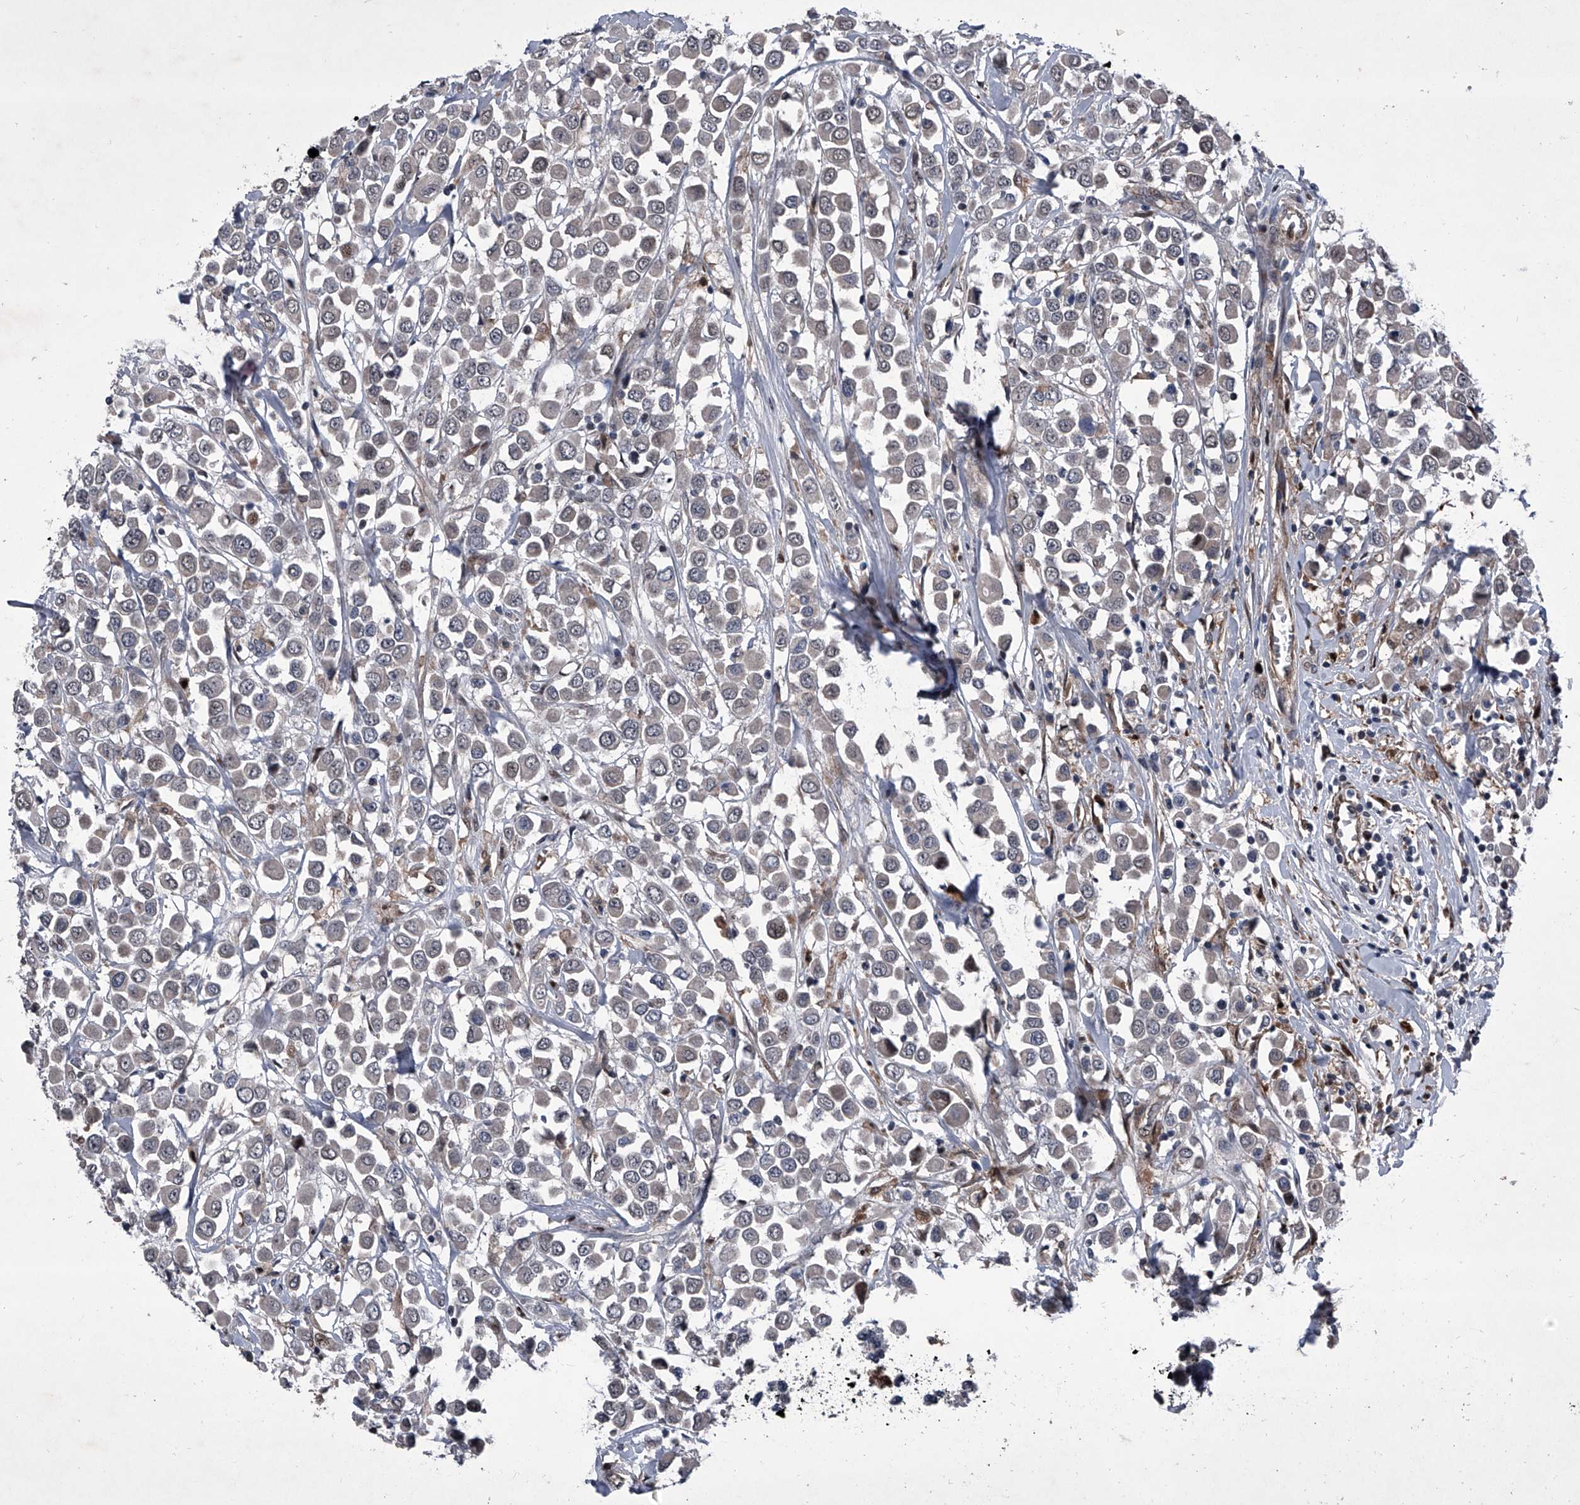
{"staining": {"intensity": "negative", "quantity": "none", "location": "none"}, "tissue": "breast cancer", "cell_type": "Tumor cells", "image_type": "cancer", "snomed": [{"axis": "morphology", "description": "Duct carcinoma"}, {"axis": "topography", "description": "Breast"}], "caption": "DAB (3,3'-diaminobenzidine) immunohistochemical staining of breast cancer exhibits no significant positivity in tumor cells.", "gene": "ELK4", "patient": {"sex": "female", "age": 61}}